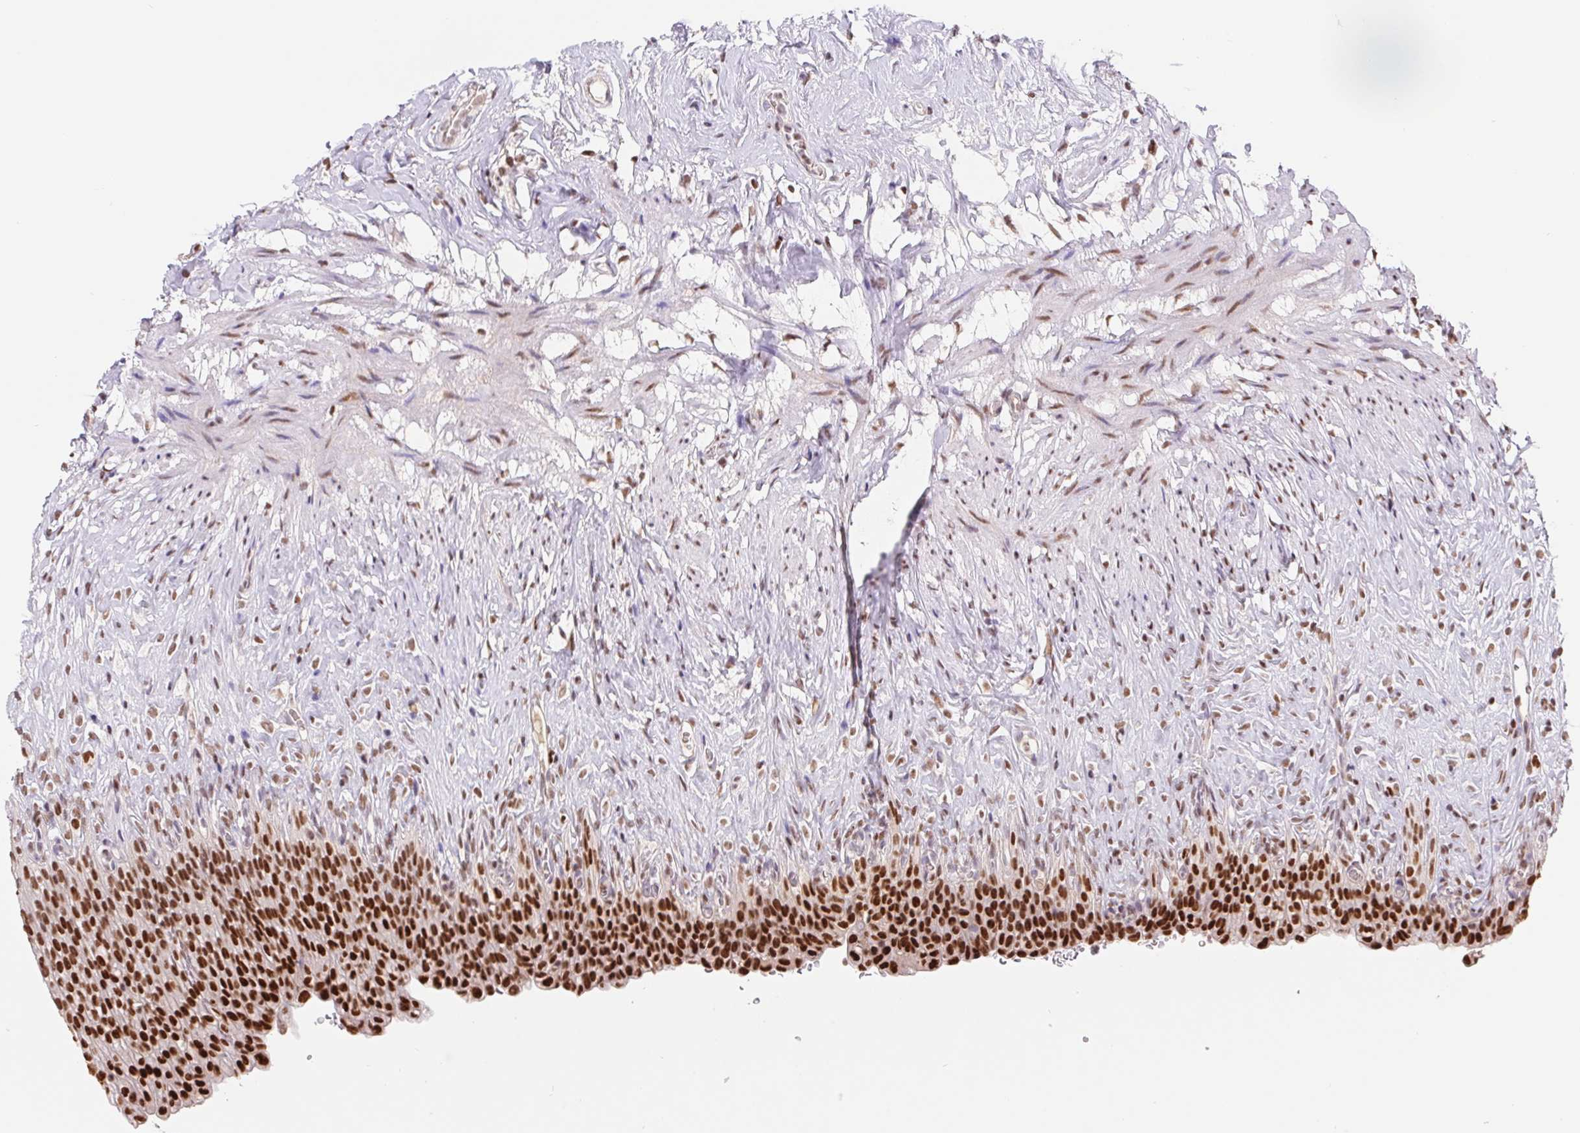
{"staining": {"intensity": "strong", "quantity": ">75%", "location": "nuclear"}, "tissue": "urinary bladder", "cell_type": "Urothelial cells", "image_type": "normal", "snomed": [{"axis": "morphology", "description": "Normal tissue, NOS"}, {"axis": "topography", "description": "Urinary bladder"}, {"axis": "topography", "description": "Prostate"}], "caption": "Urinary bladder stained with IHC exhibits strong nuclear staining in about >75% of urothelial cells.", "gene": "TRERF1", "patient": {"sex": "male", "age": 76}}